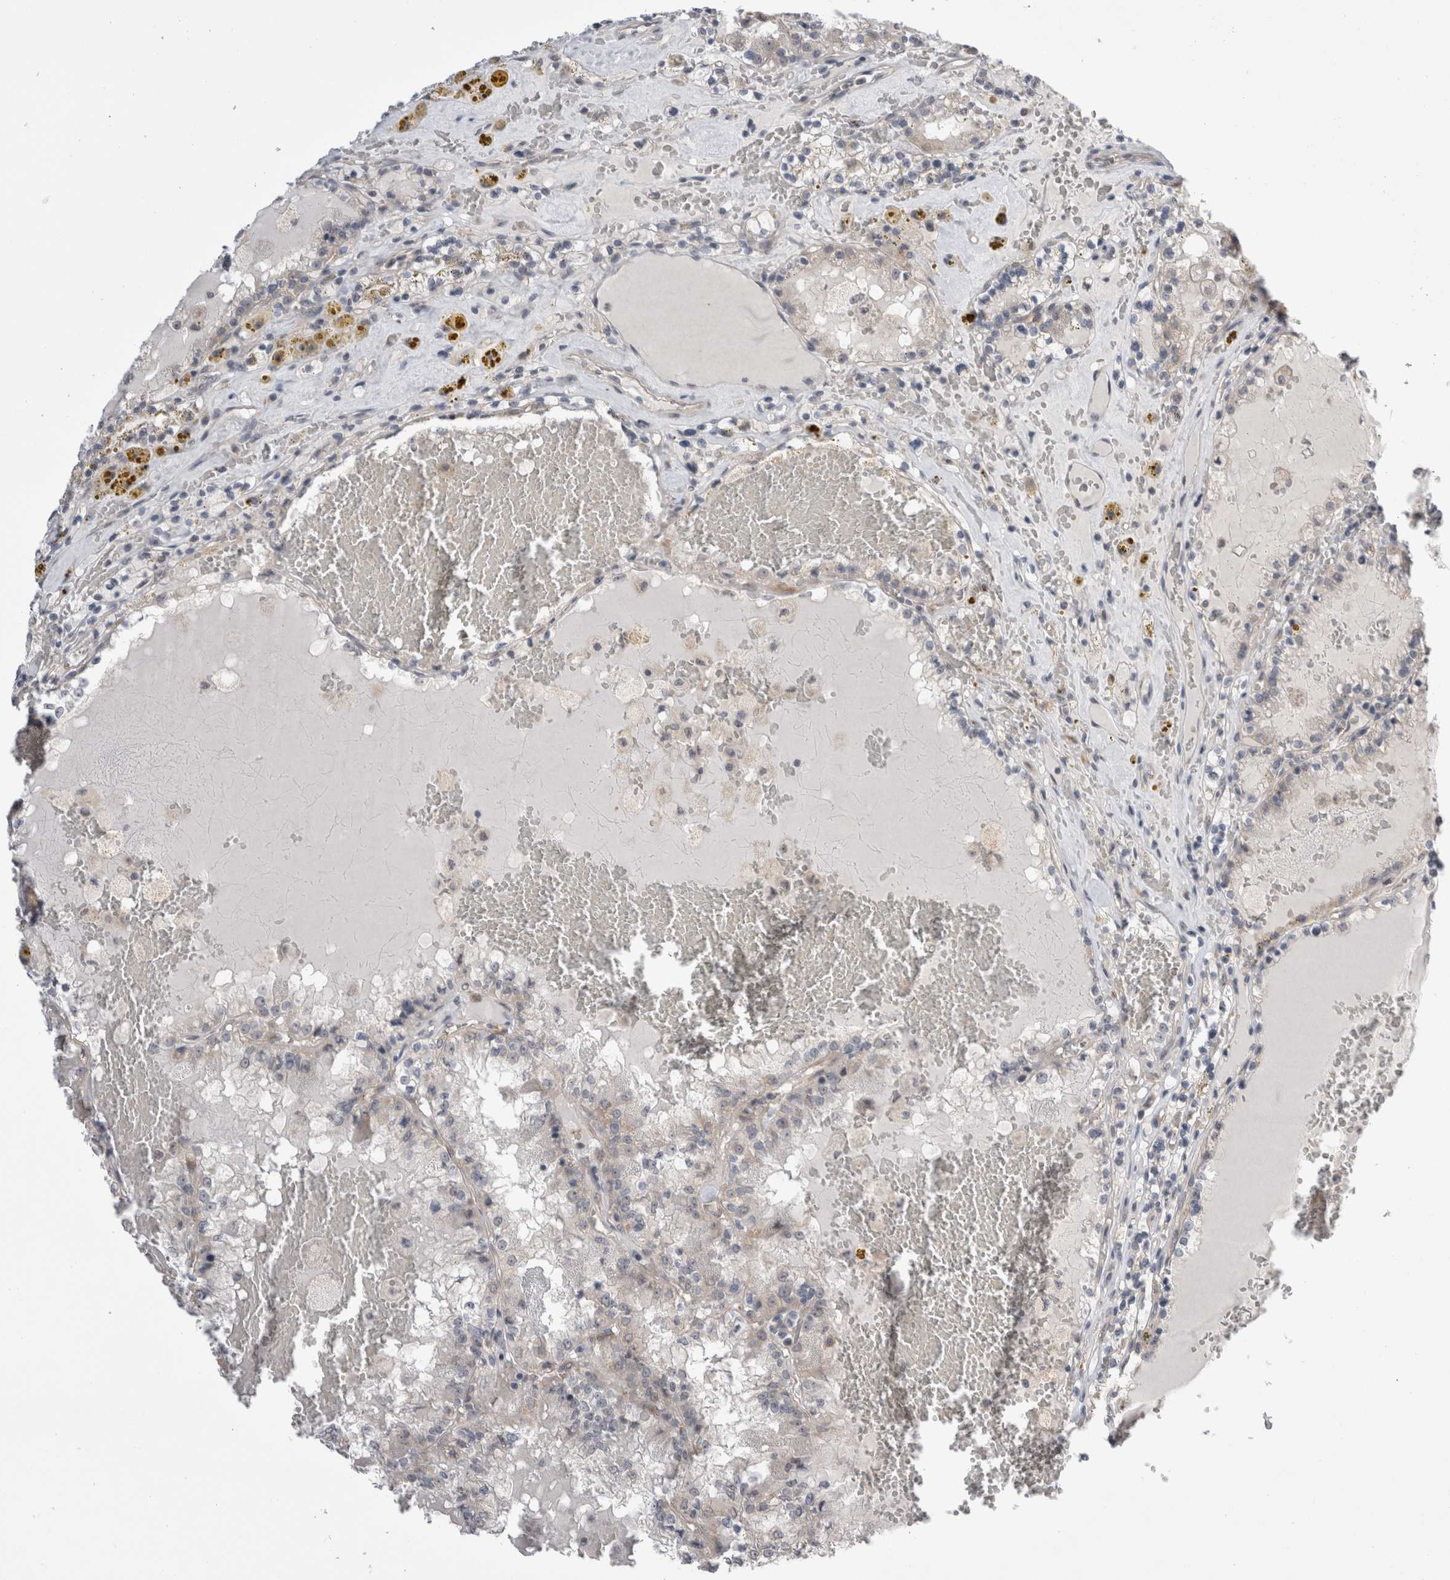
{"staining": {"intensity": "negative", "quantity": "none", "location": "none"}, "tissue": "renal cancer", "cell_type": "Tumor cells", "image_type": "cancer", "snomed": [{"axis": "morphology", "description": "Adenocarcinoma, NOS"}, {"axis": "topography", "description": "Kidney"}], "caption": "A micrograph of human adenocarcinoma (renal) is negative for staining in tumor cells.", "gene": "ARHGAP29", "patient": {"sex": "female", "age": 56}}